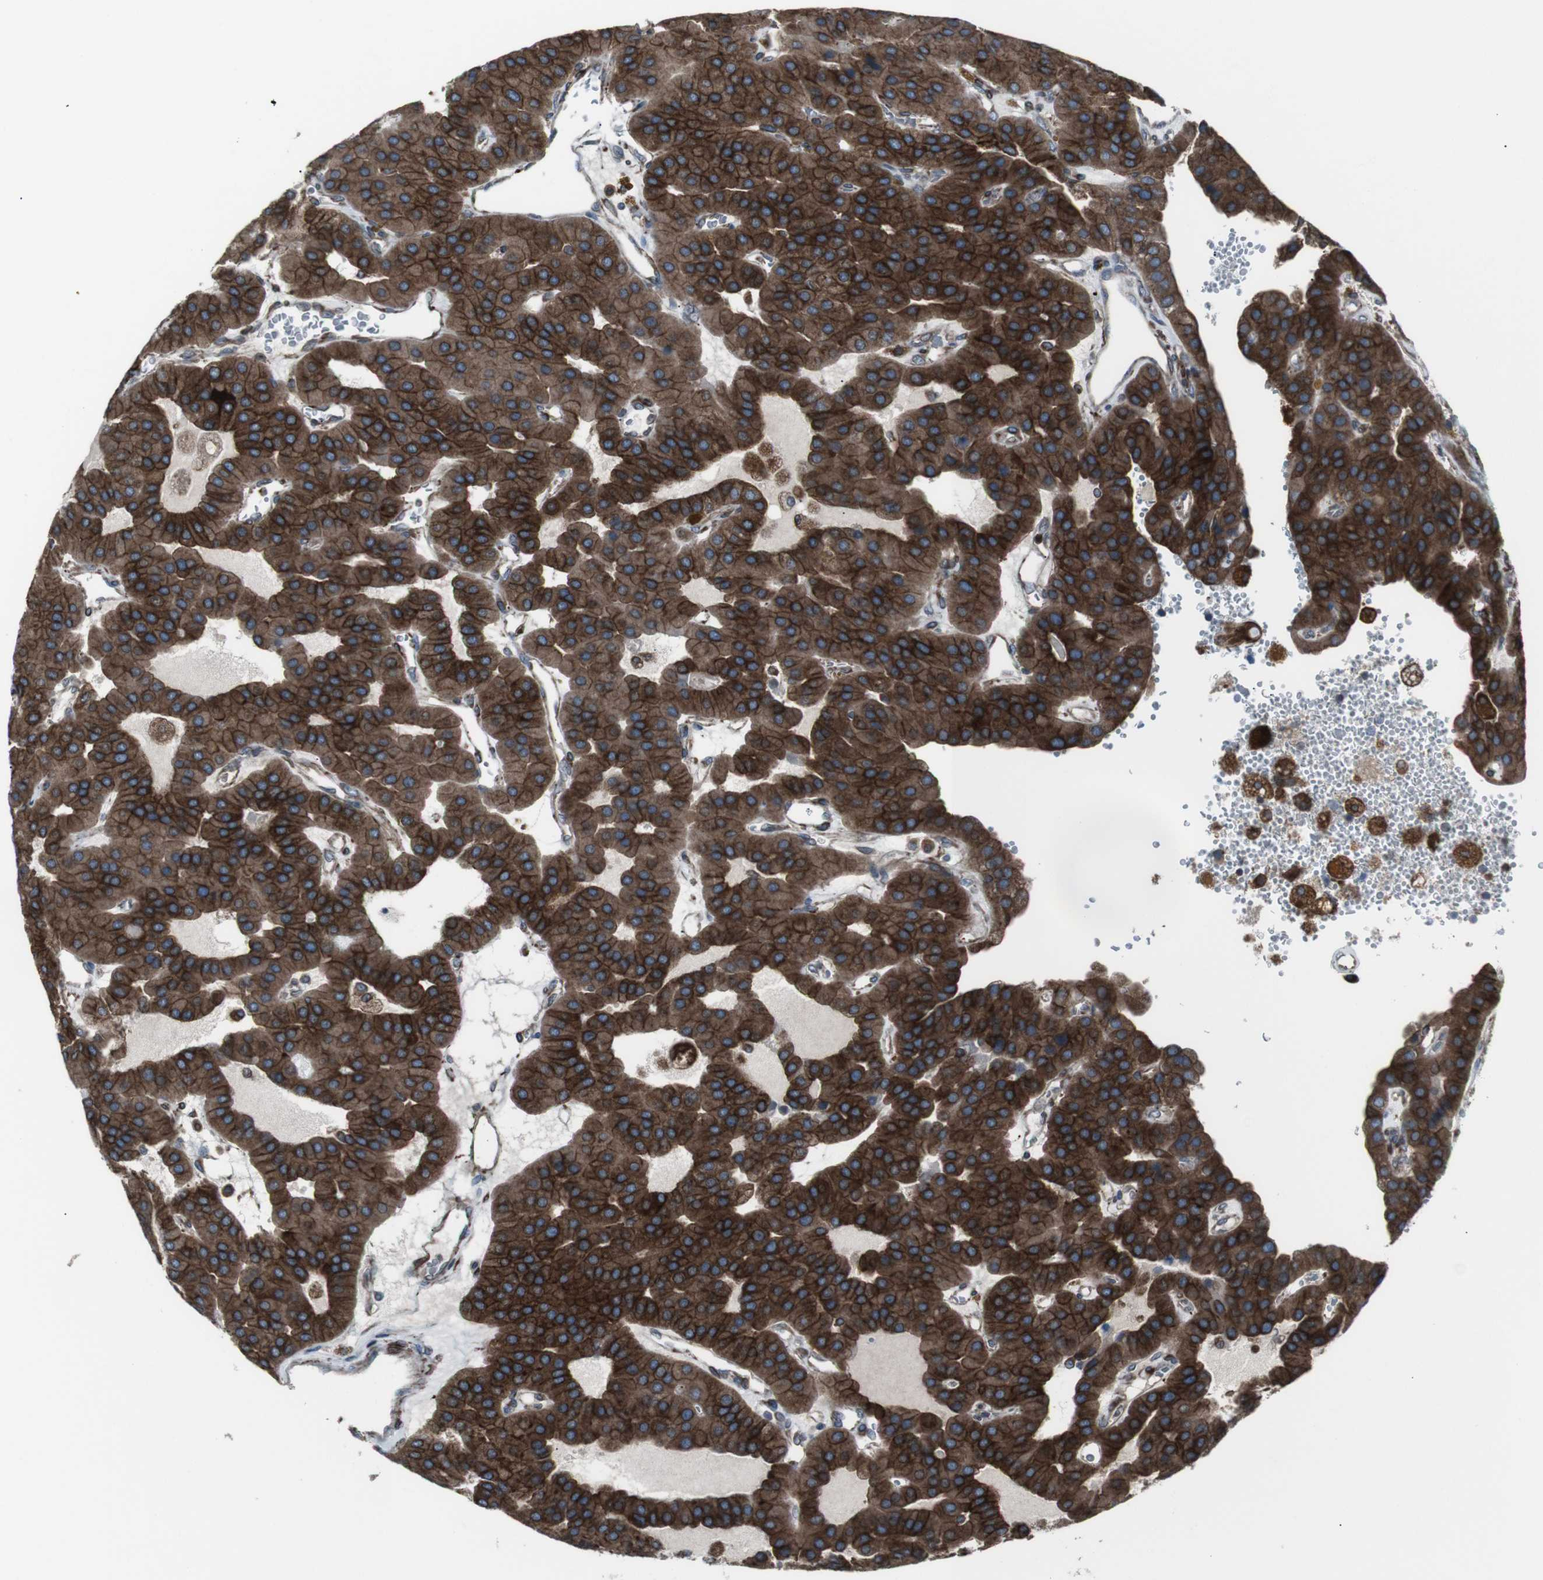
{"staining": {"intensity": "strong", "quantity": ">75%", "location": "cytoplasmic/membranous"}, "tissue": "parathyroid gland", "cell_type": "Glandular cells", "image_type": "normal", "snomed": [{"axis": "morphology", "description": "Normal tissue, NOS"}, {"axis": "morphology", "description": "Adenoma, NOS"}, {"axis": "topography", "description": "Parathyroid gland"}], "caption": "High-power microscopy captured an IHC micrograph of unremarkable parathyroid gland, revealing strong cytoplasmic/membranous expression in approximately >75% of glandular cells. Nuclei are stained in blue.", "gene": "LNPK", "patient": {"sex": "female", "age": 86}}